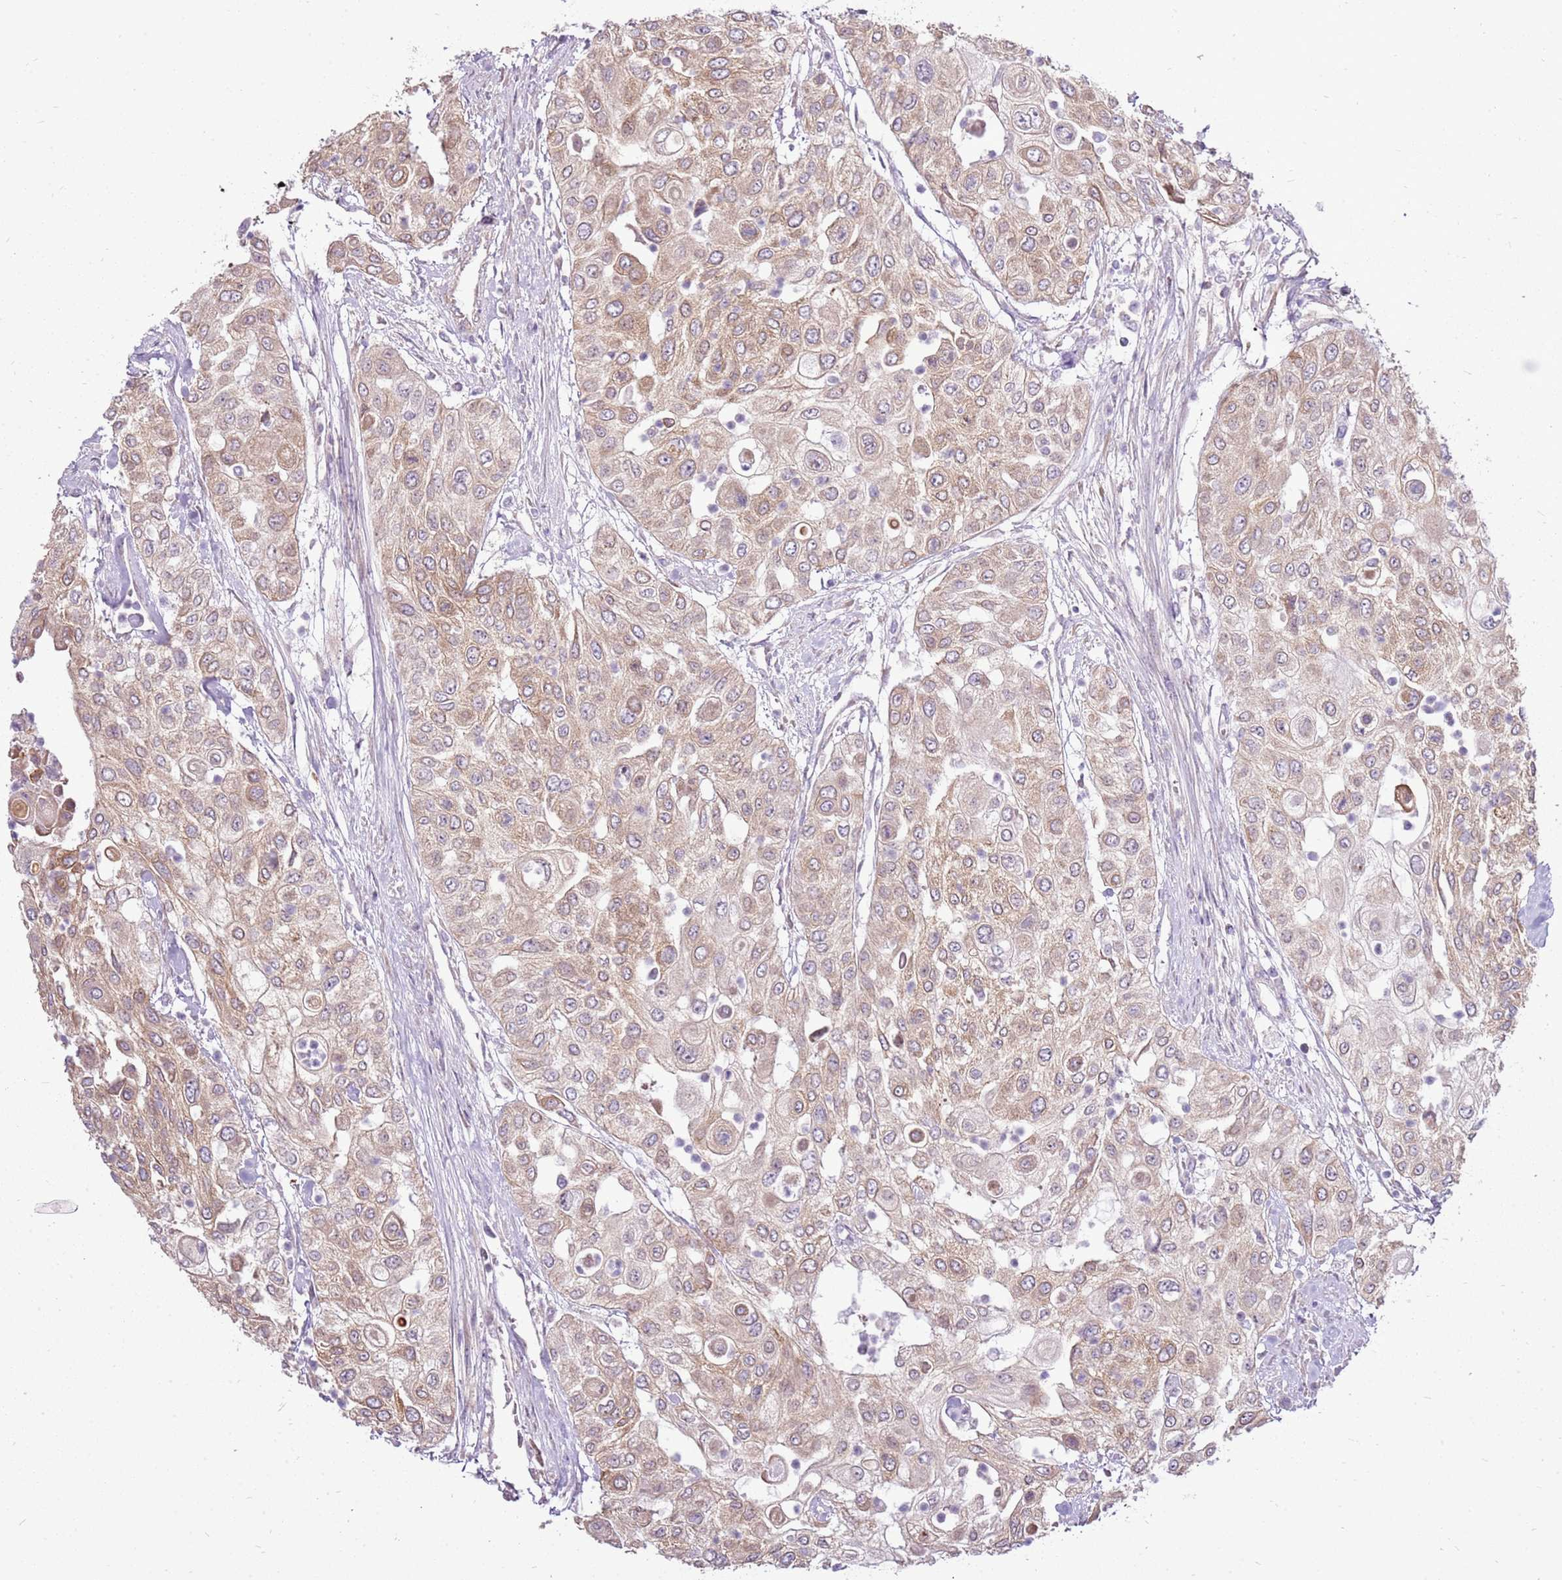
{"staining": {"intensity": "moderate", "quantity": ">75%", "location": "cytoplasmic/membranous"}, "tissue": "urothelial cancer", "cell_type": "Tumor cells", "image_type": "cancer", "snomed": [{"axis": "morphology", "description": "Urothelial carcinoma, High grade"}, {"axis": "topography", "description": "Urinary bladder"}], "caption": "A brown stain highlights moderate cytoplasmic/membranous expression of a protein in urothelial cancer tumor cells.", "gene": "UGGT2", "patient": {"sex": "female", "age": 79}}